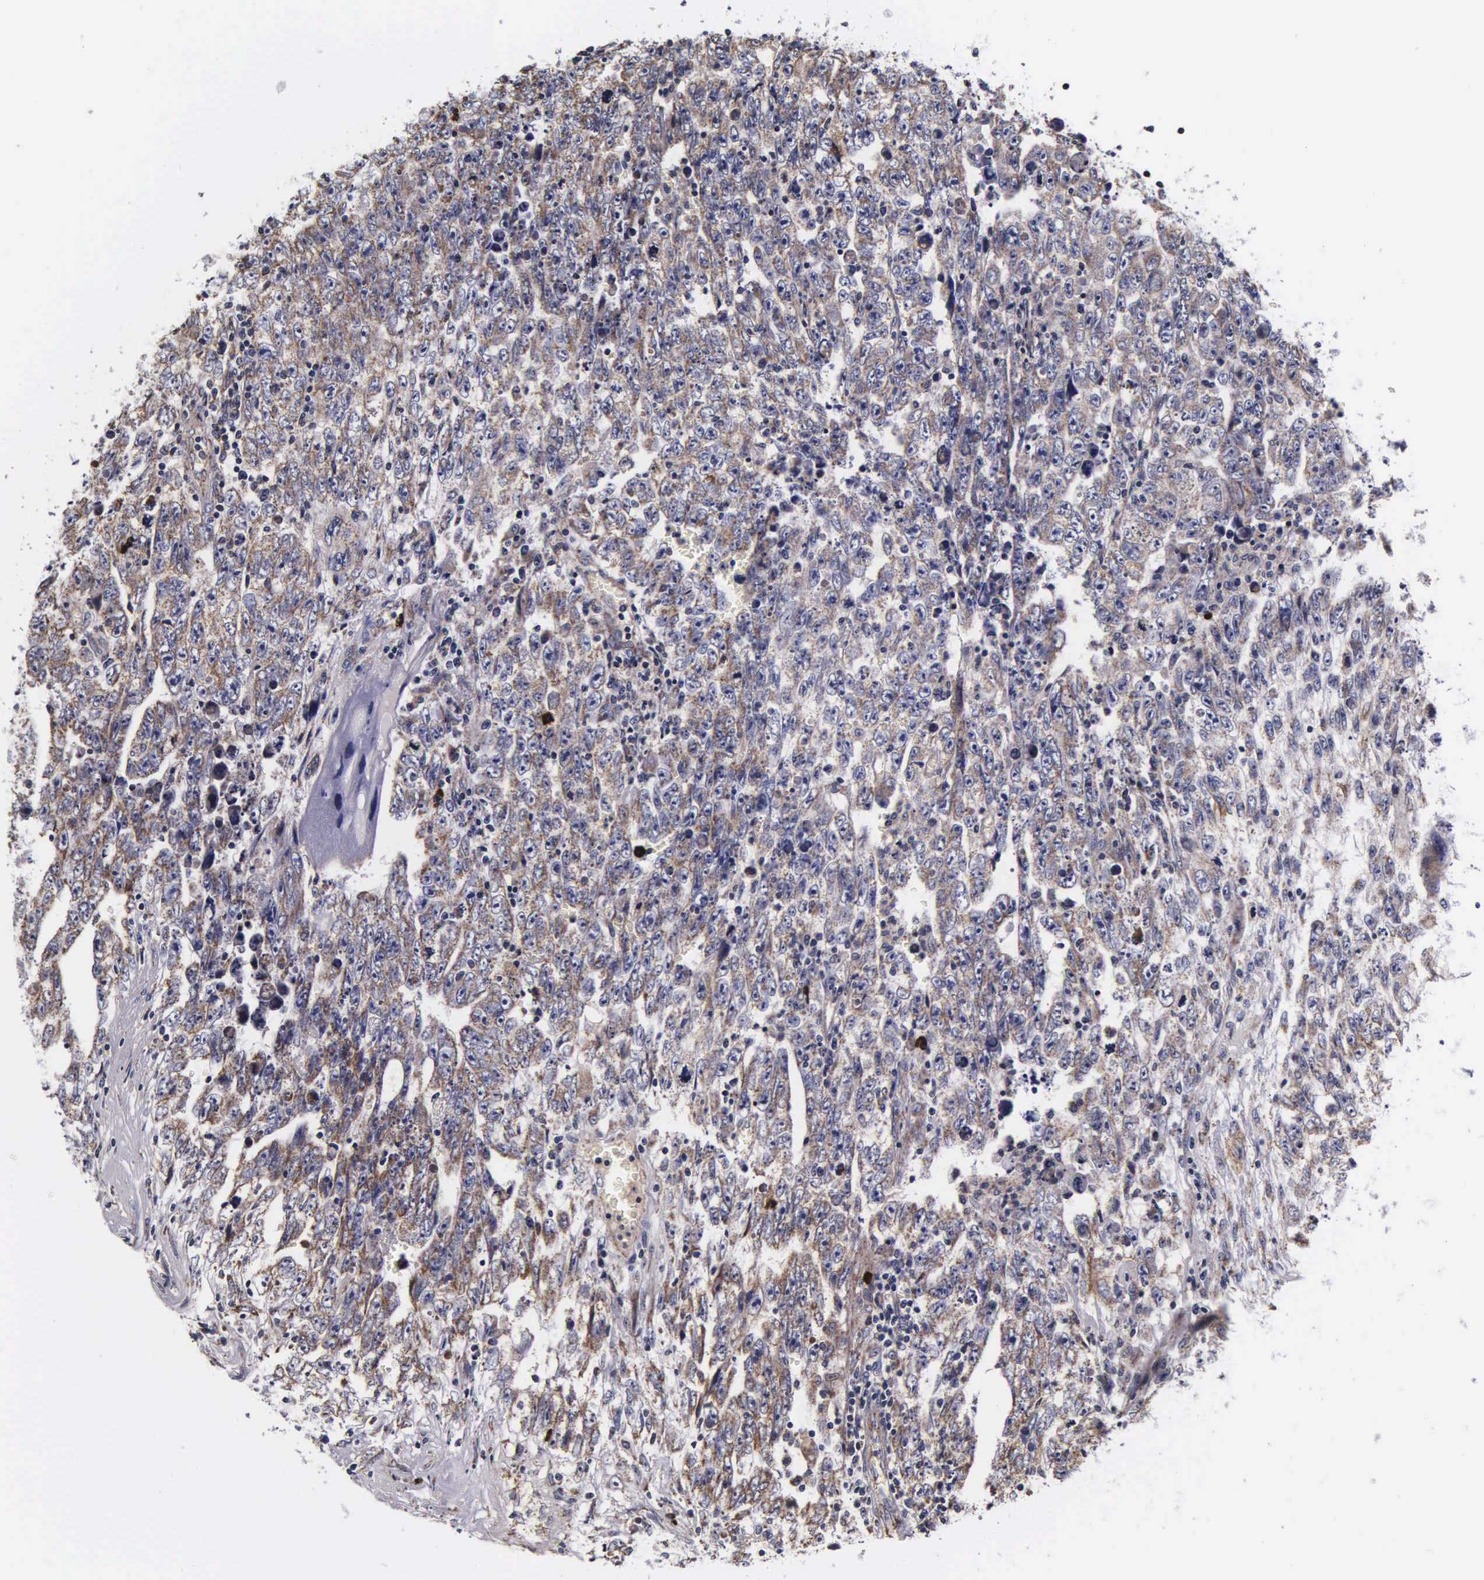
{"staining": {"intensity": "weak", "quantity": "25%-75%", "location": "cytoplasmic/membranous"}, "tissue": "testis cancer", "cell_type": "Tumor cells", "image_type": "cancer", "snomed": [{"axis": "morphology", "description": "Carcinoma, Embryonal, NOS"}, {"axis": "topography", "description": "Testis"}], "caption": "The micrograph displays a brown stain indicating the presence of a protein in the cytoplasmic/membranous of tumor cells in testis cancer (embryonal carcinoma).", "gene": "PSMA3", "patient": {"sex": "male", "age": 28}}